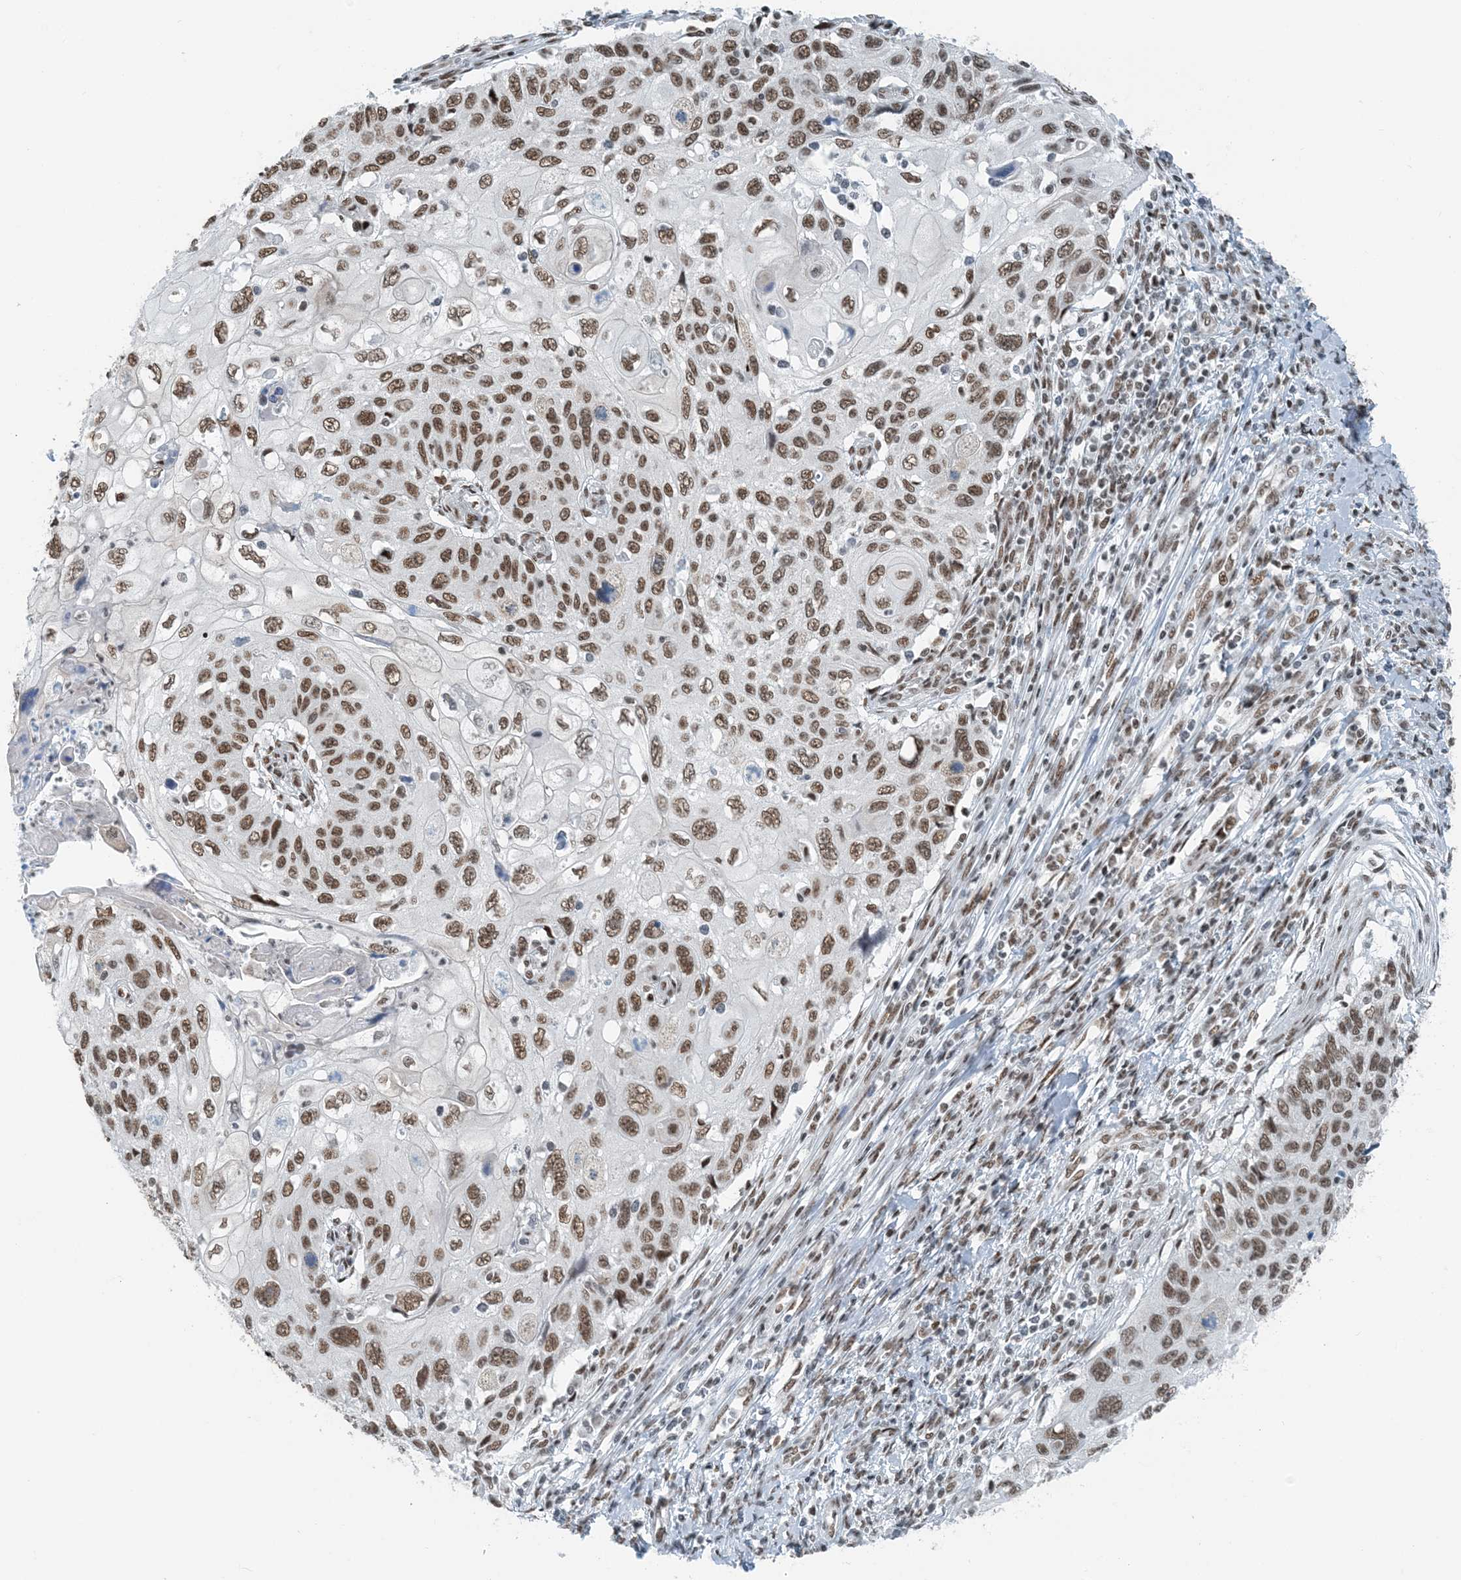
{"staining": {"intensity": "moderate", "quantity": ">75%", "location": "nuclear"}, "tissue": "cervical cancer", "cell_type": "Tumor cells", "image_type": "cancer", "snomed": [{"axis": "morphology", "description": "Squamous cell carcinoma, NOS"}, {"axis": "topography", "description": "Cervix"}], "caption": "Cervical cancer was stained to show a protein in brown. There is medium levels of moderate nuclear positivity in about >75% of tumor cells.", "gene": "ZNF500", "patient": {"sex": "female", "age": 70}}